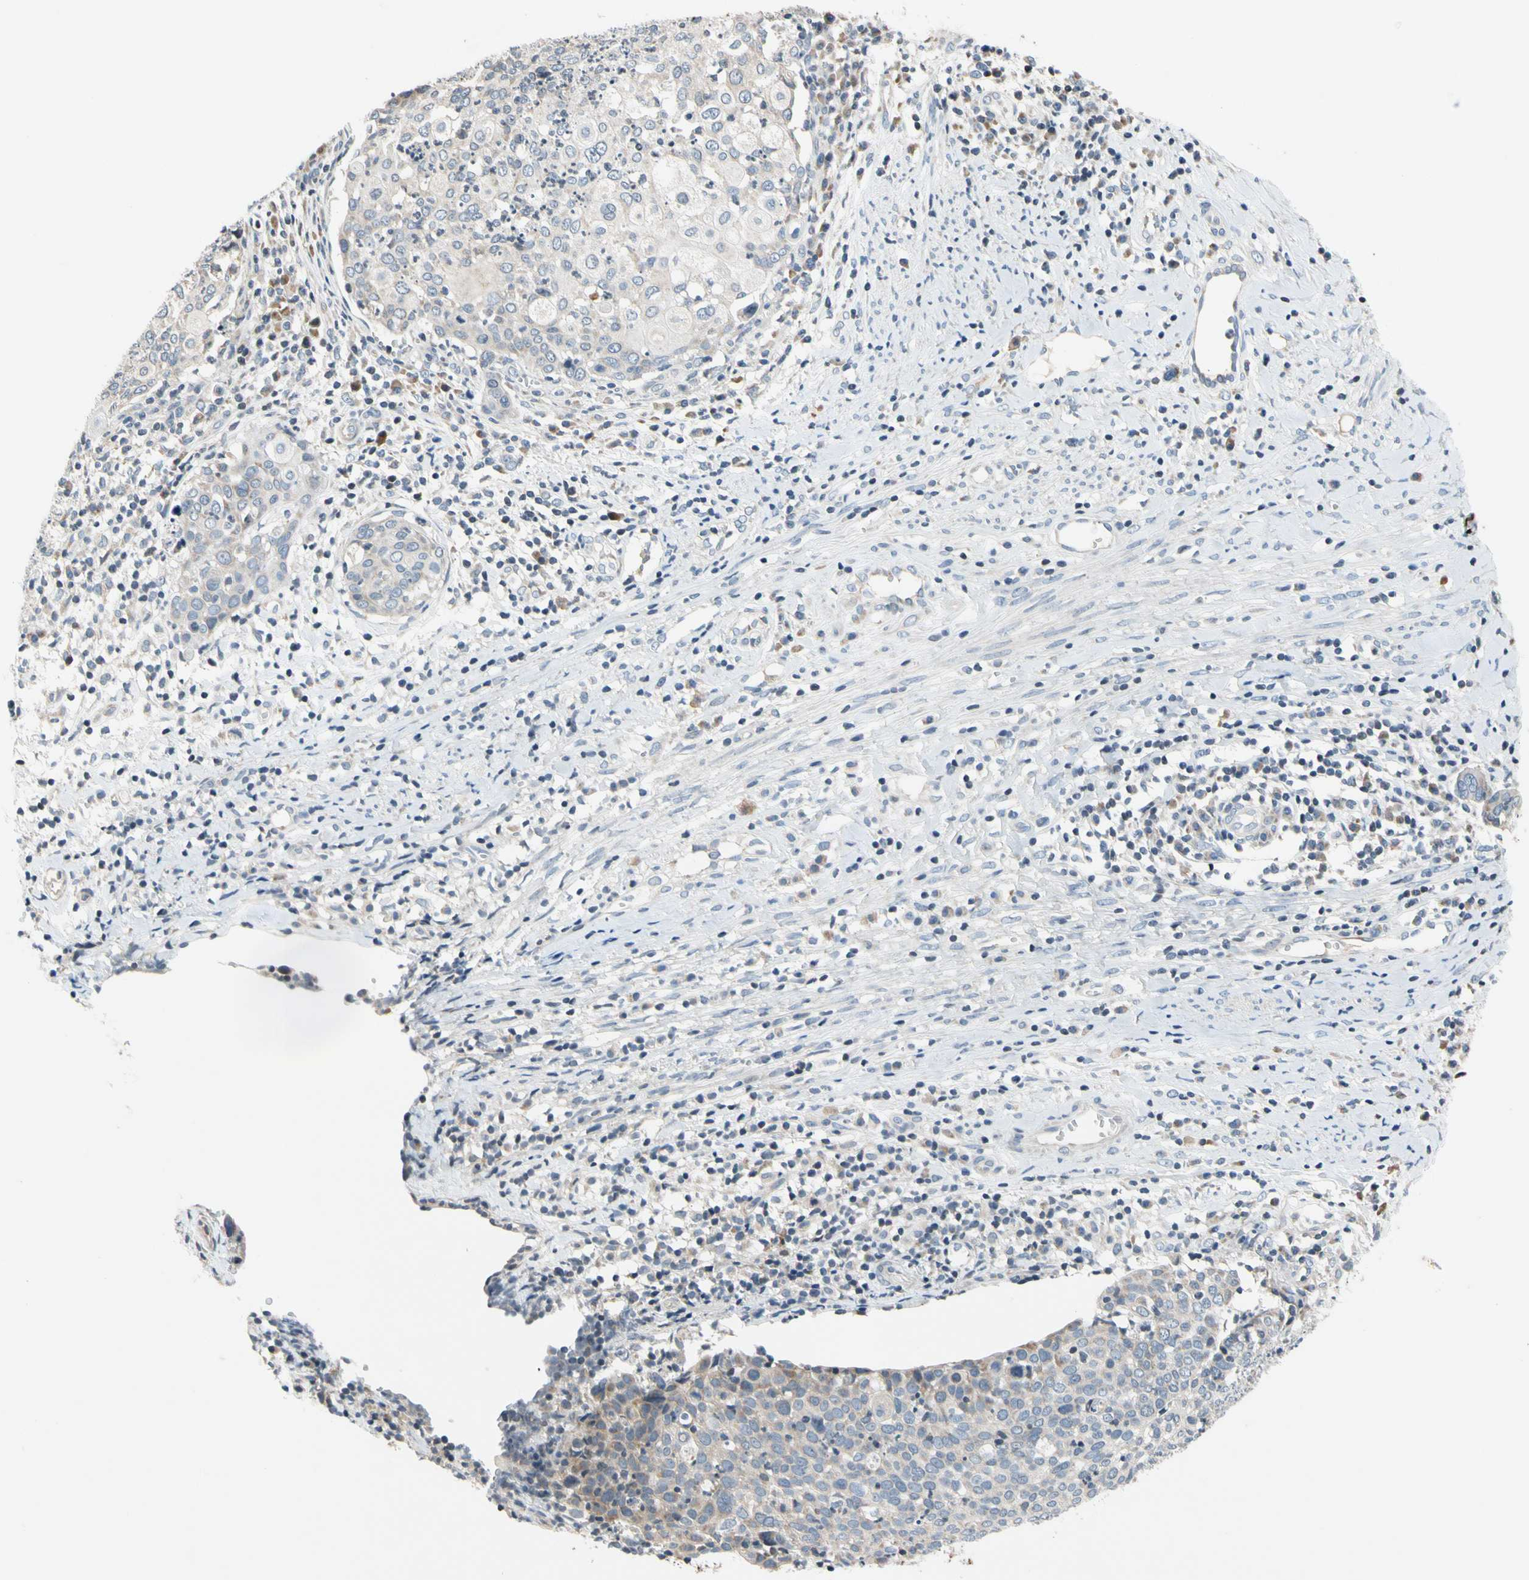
{"staining": {"intensity": "negative", "quantity": "none", "location": "none"}, "tissue": "cervical cancer", "cell_type": "Tumor cells", "image_type": "cancer", "snomed": [{"axis": "morphology", "description": "Squamous cell carcinoma, NOS"}, {"axis": "topography", "description": "Cervix"}], "caption": "The histopathology image demonstrates no staining of tumor cells in cervical cancer. (DAB immunohistochemistry visualized using brightfield microscopy, high magnification).", "gene": "SOX30", "patient": {"sex": "female", "age": 40}}